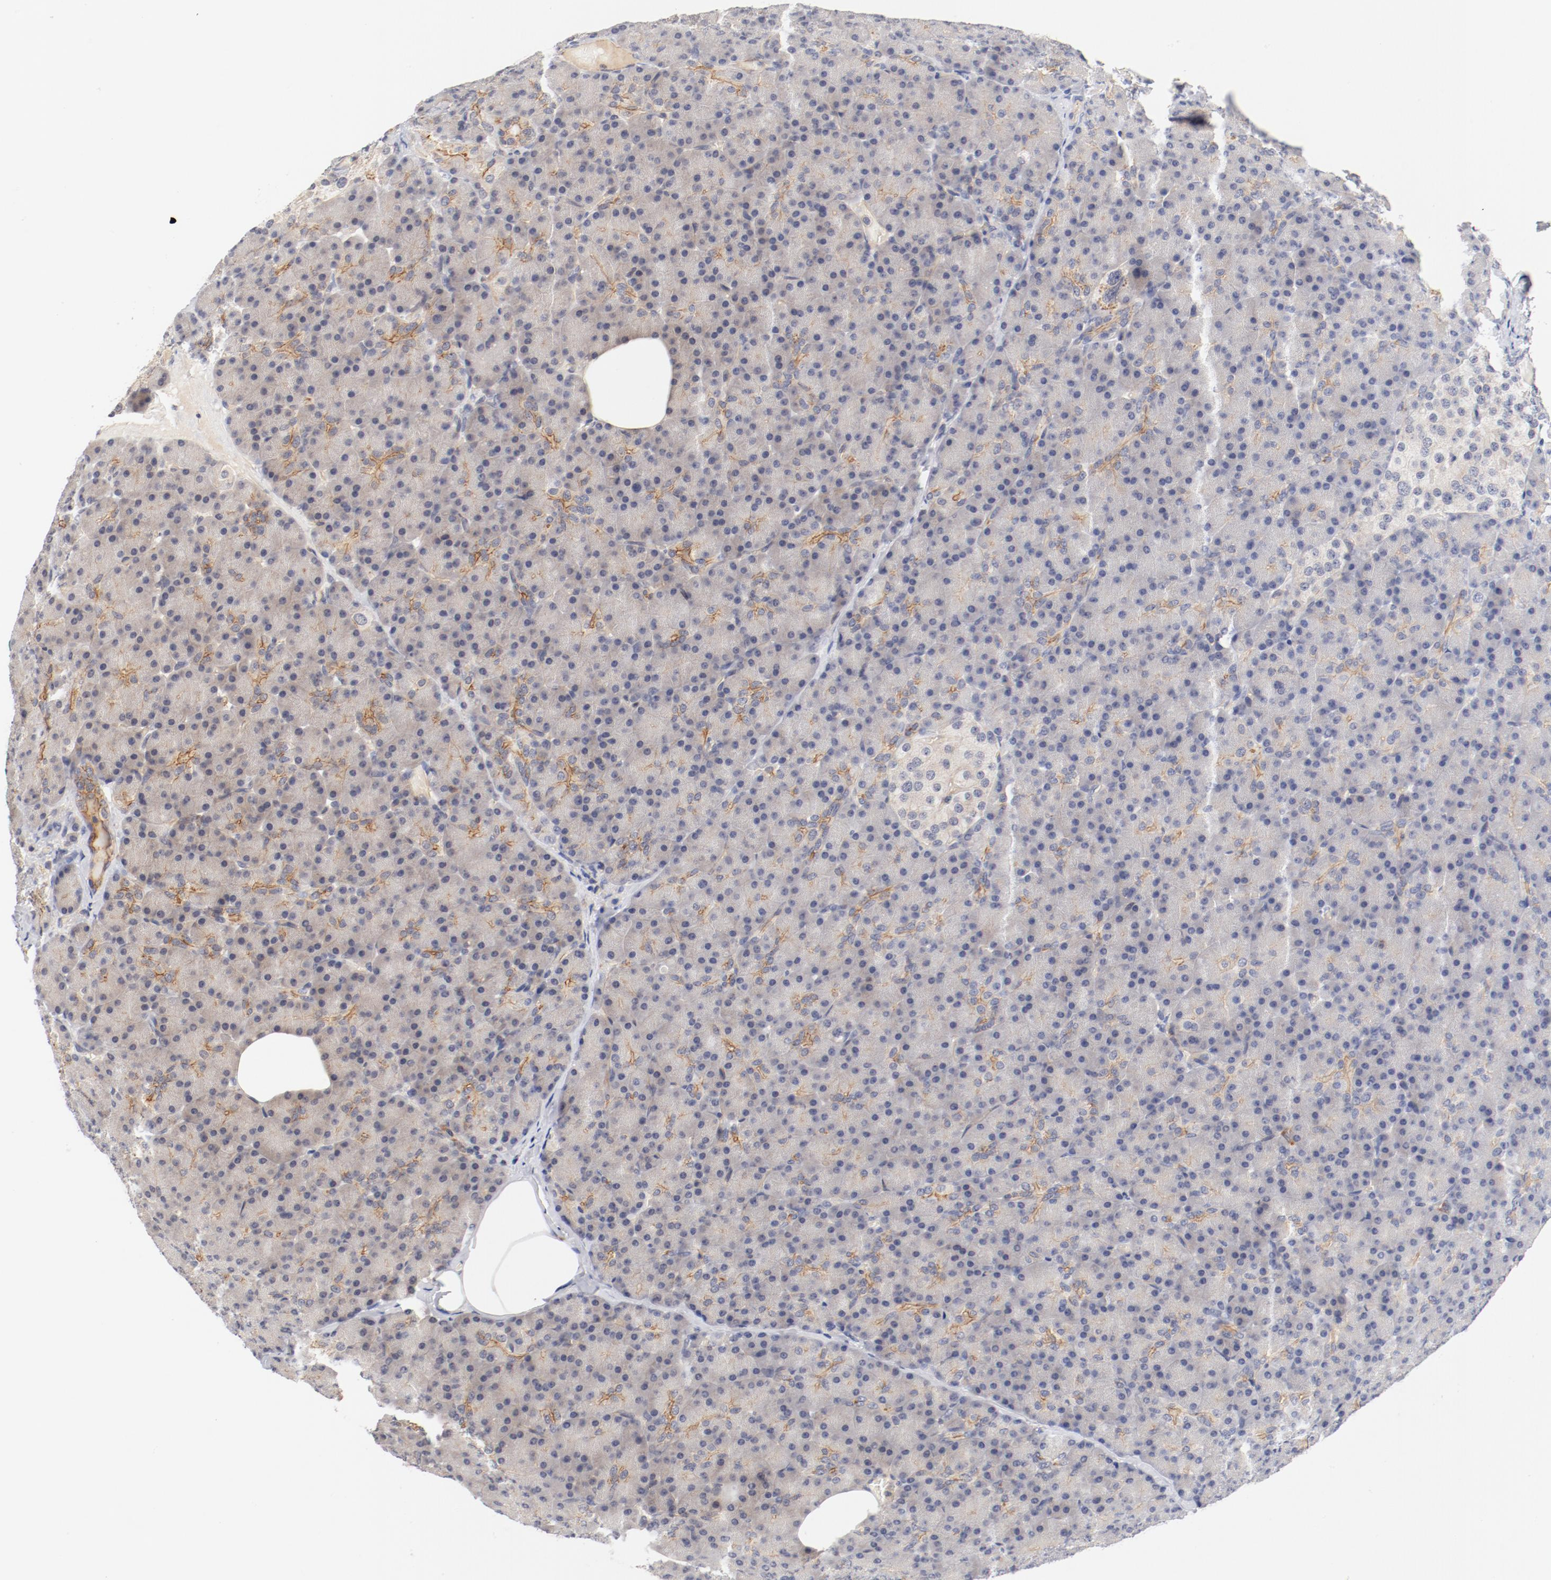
{"staining": {"intensity": "weak", "quantity": "<25%", "location": "cytoplasmic/membranous"}, "tissue": "pancreas", "cell_type": "Exocrine glandular cells", "image_type": "normal", "snomed": [{"axis": "morphology", "description": "Normal tissue, NOS"}, {"axis": "topography", "description": "Pancreas"}], "caption": "DAB (3,3'-diaminobenzidine) immunohistochemical staining of normal human pancreas reveals no significant positivity in exocrine glandular cells.", "gene": "ZNF267", "patient": {"sex": "female", "age": 43}}